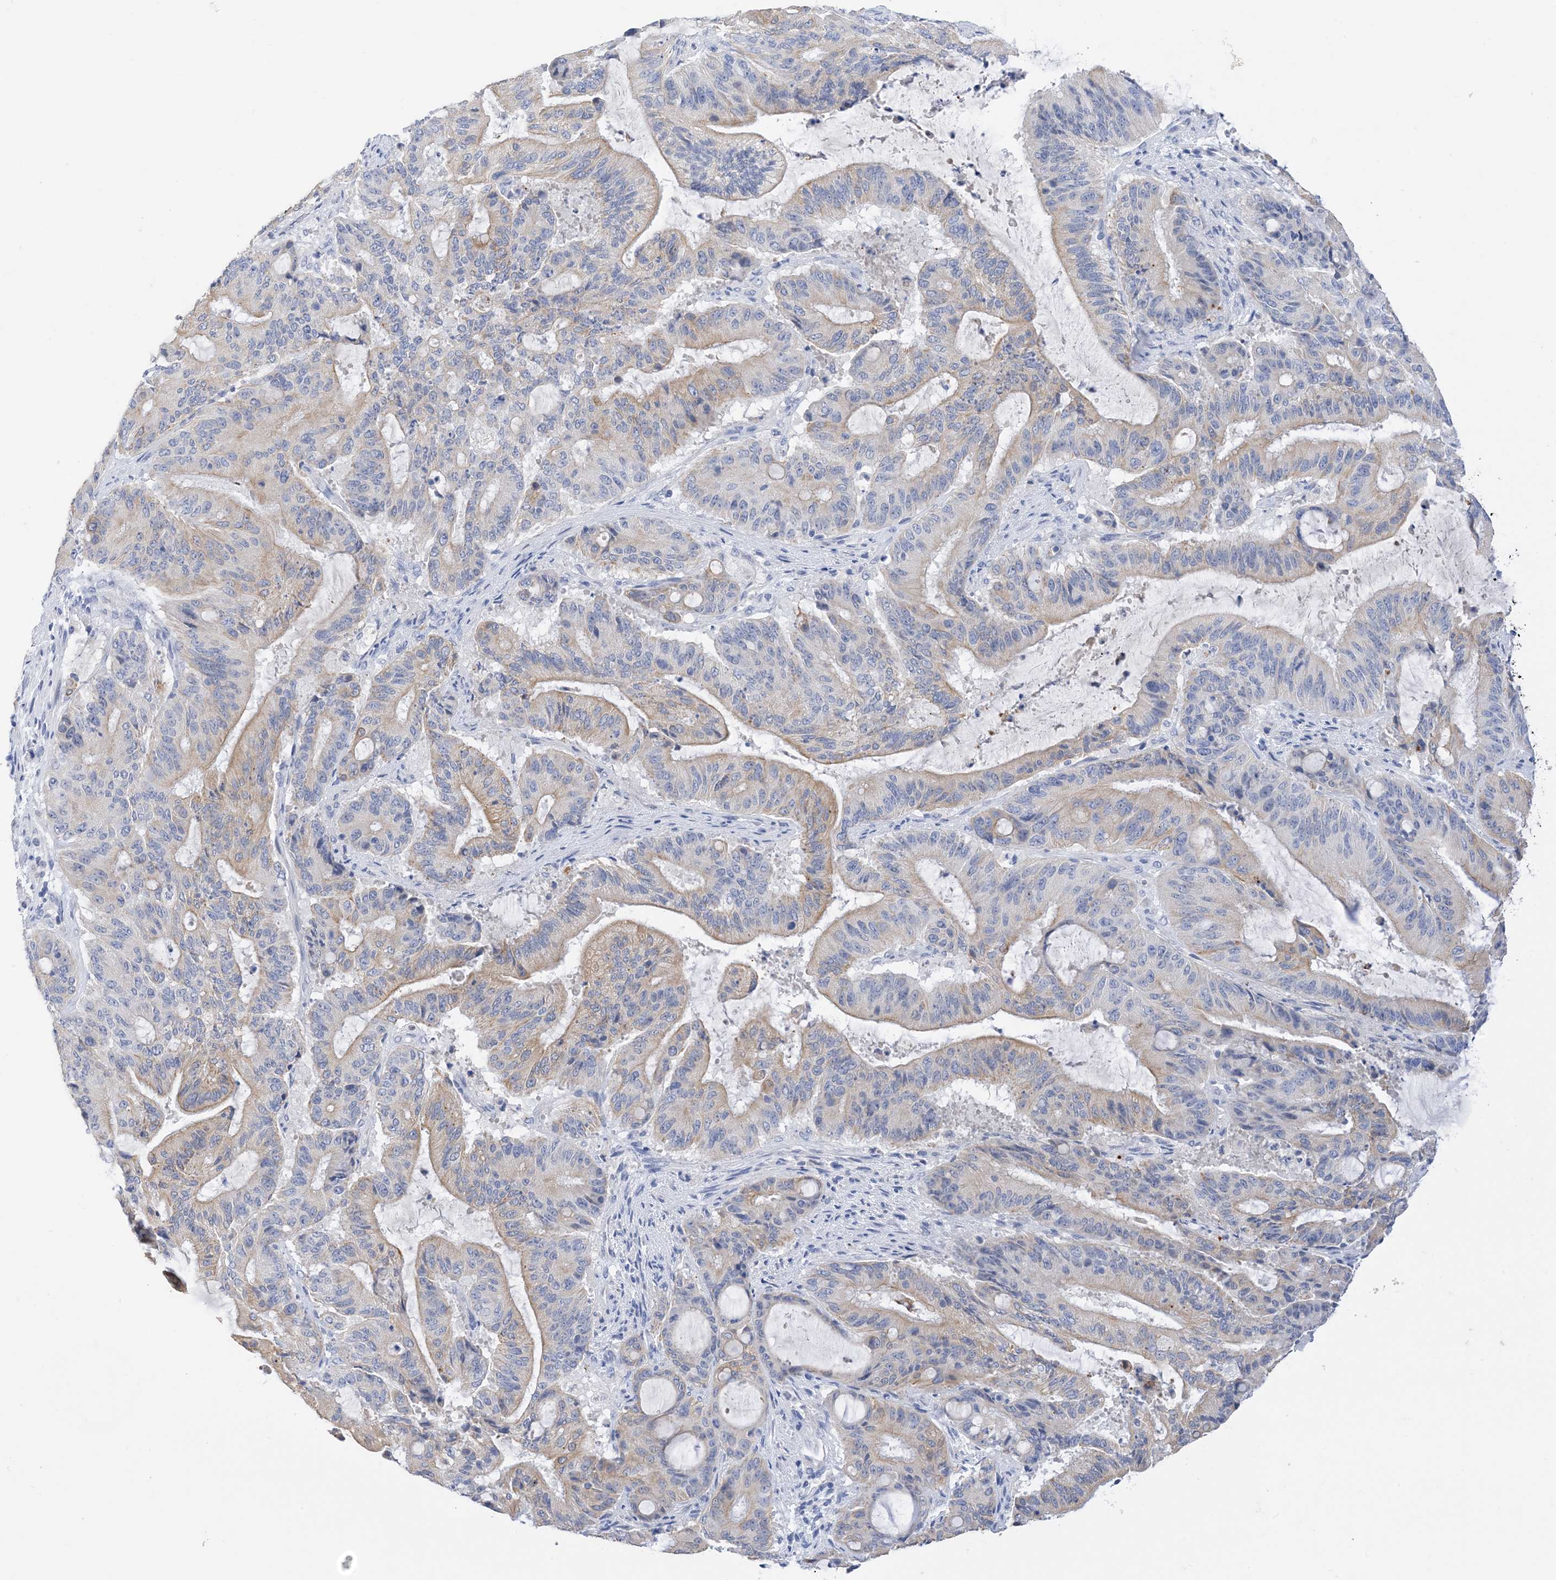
{"staining": {"intensity": "weak", "quantity": "25%-75%", "location": "cytoplasmic/membranous"}, "tissue": "liver cancer", "cell_type": "Tumor cells", "image_type": "cancer", "snomed": [{"axis": "morphology", "description": "Normal tissue, NOS"}, {"axis": "morphology", "description": "Cholangiocarcinoma"}, {"axis": "topography", "description": "Liver"}, {"axis": "topography", "description": "Peripheral nerve tissue"}], "caption": "Immunohistochemical staining of liver cancer reveals low levels of weak cytoplasmic/membranous positivity in approximately 25%-75% of tumor cells.", "gene": "PLK4", "patient": {"sex": "female", "age": 73}}